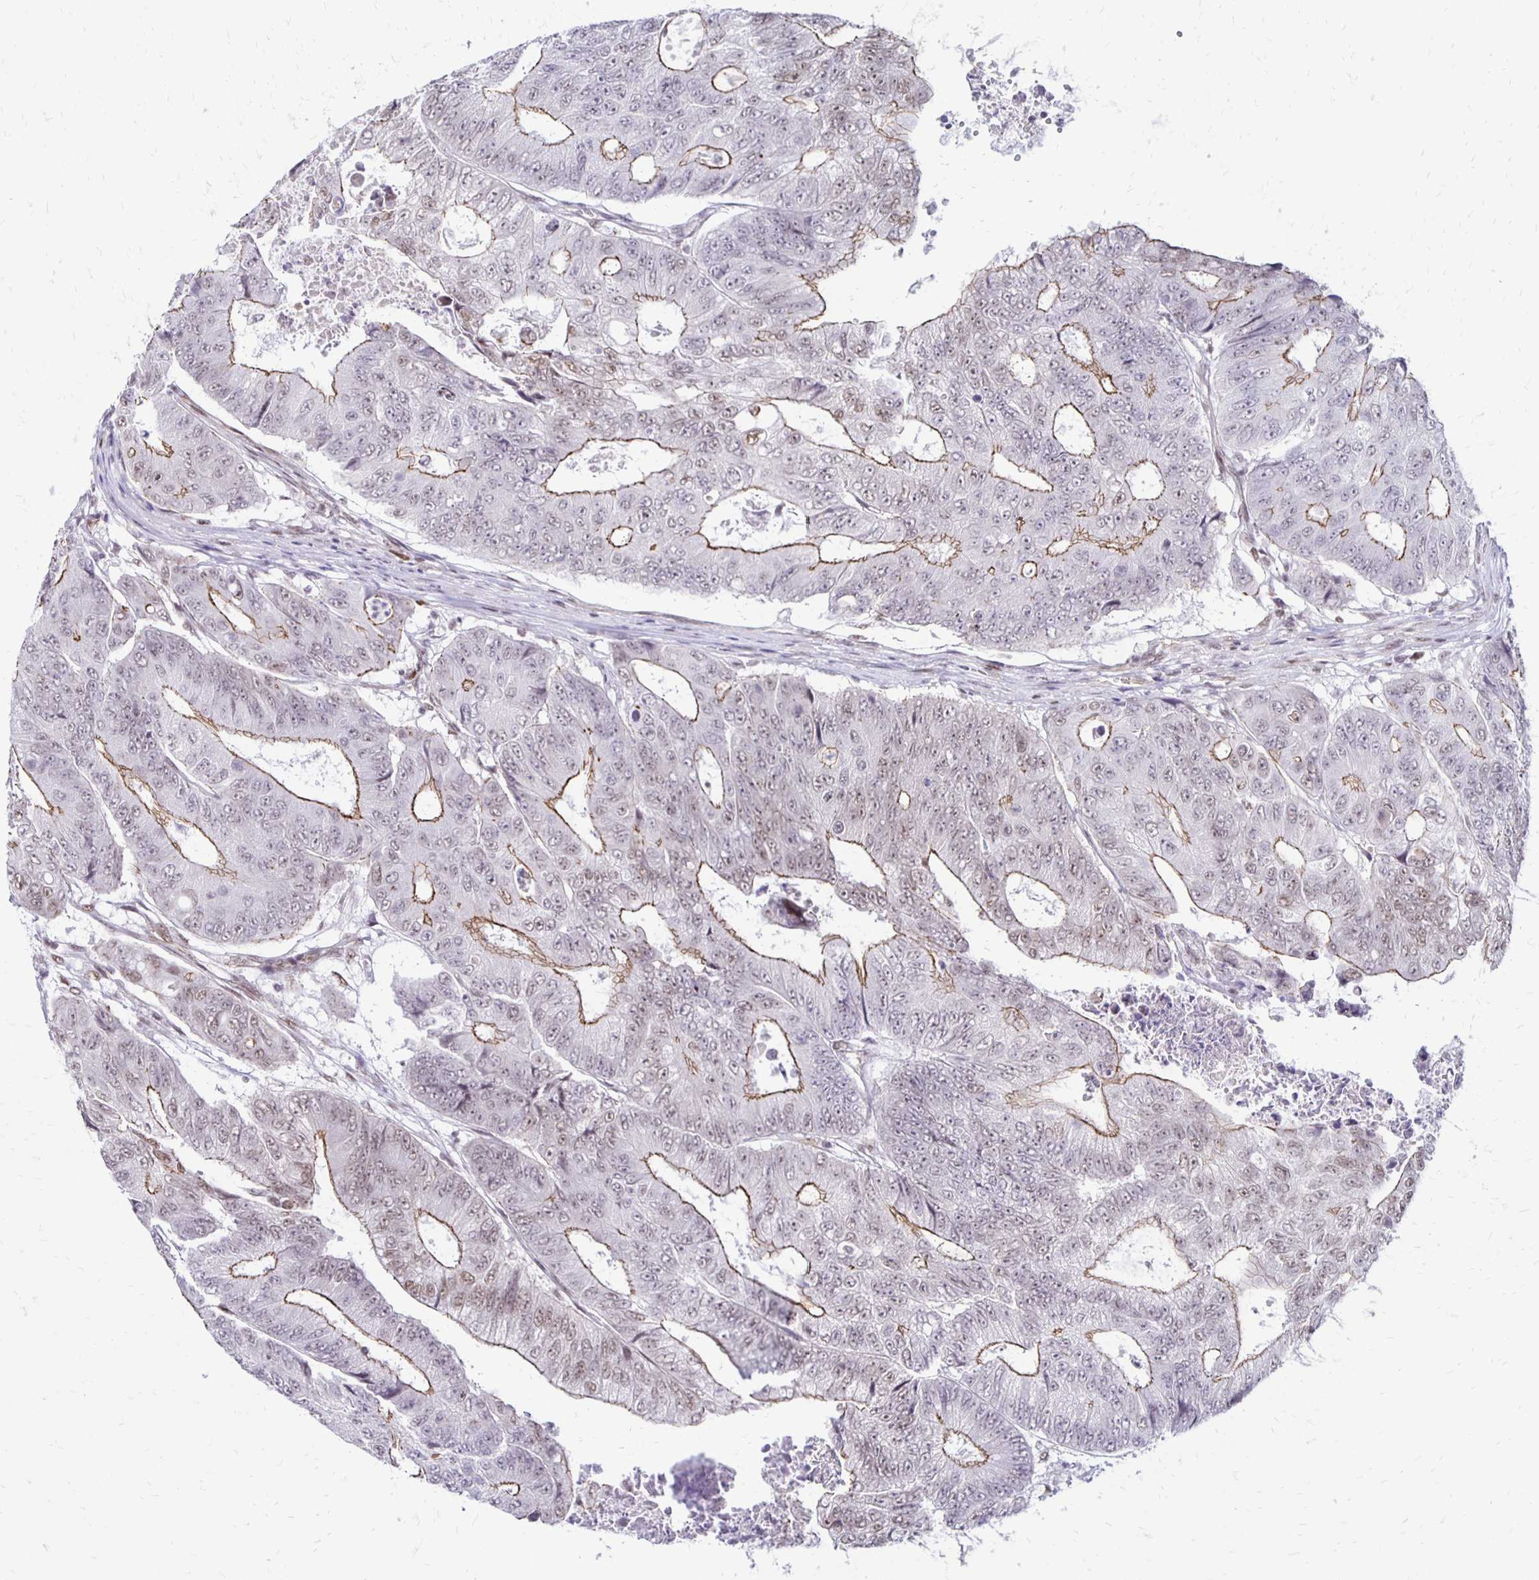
{"staining": {"intensity": "moderate", "quantity": "25%-75%", "location": "cytoplasmic/membranous,nuclear"}, "tissue": "colorectal cancer", "cell_type": "Tumor cells", "image_type": "cancer", "snomed": [{"axis": "morphology", "description": "Adenocarcinoma, NOS"}, {"axis": "topography", "description": "Colon"}], "caption": "High-power microscopy captured an IHC micrograph of colorectal adenocarcinoma, revealing moderate cytoplasmic/membranous and nuclear positivity in about 25%-75% of tumor cells.", "gene": "DDB2", "patient": {"sex": "female", "age": 48}}